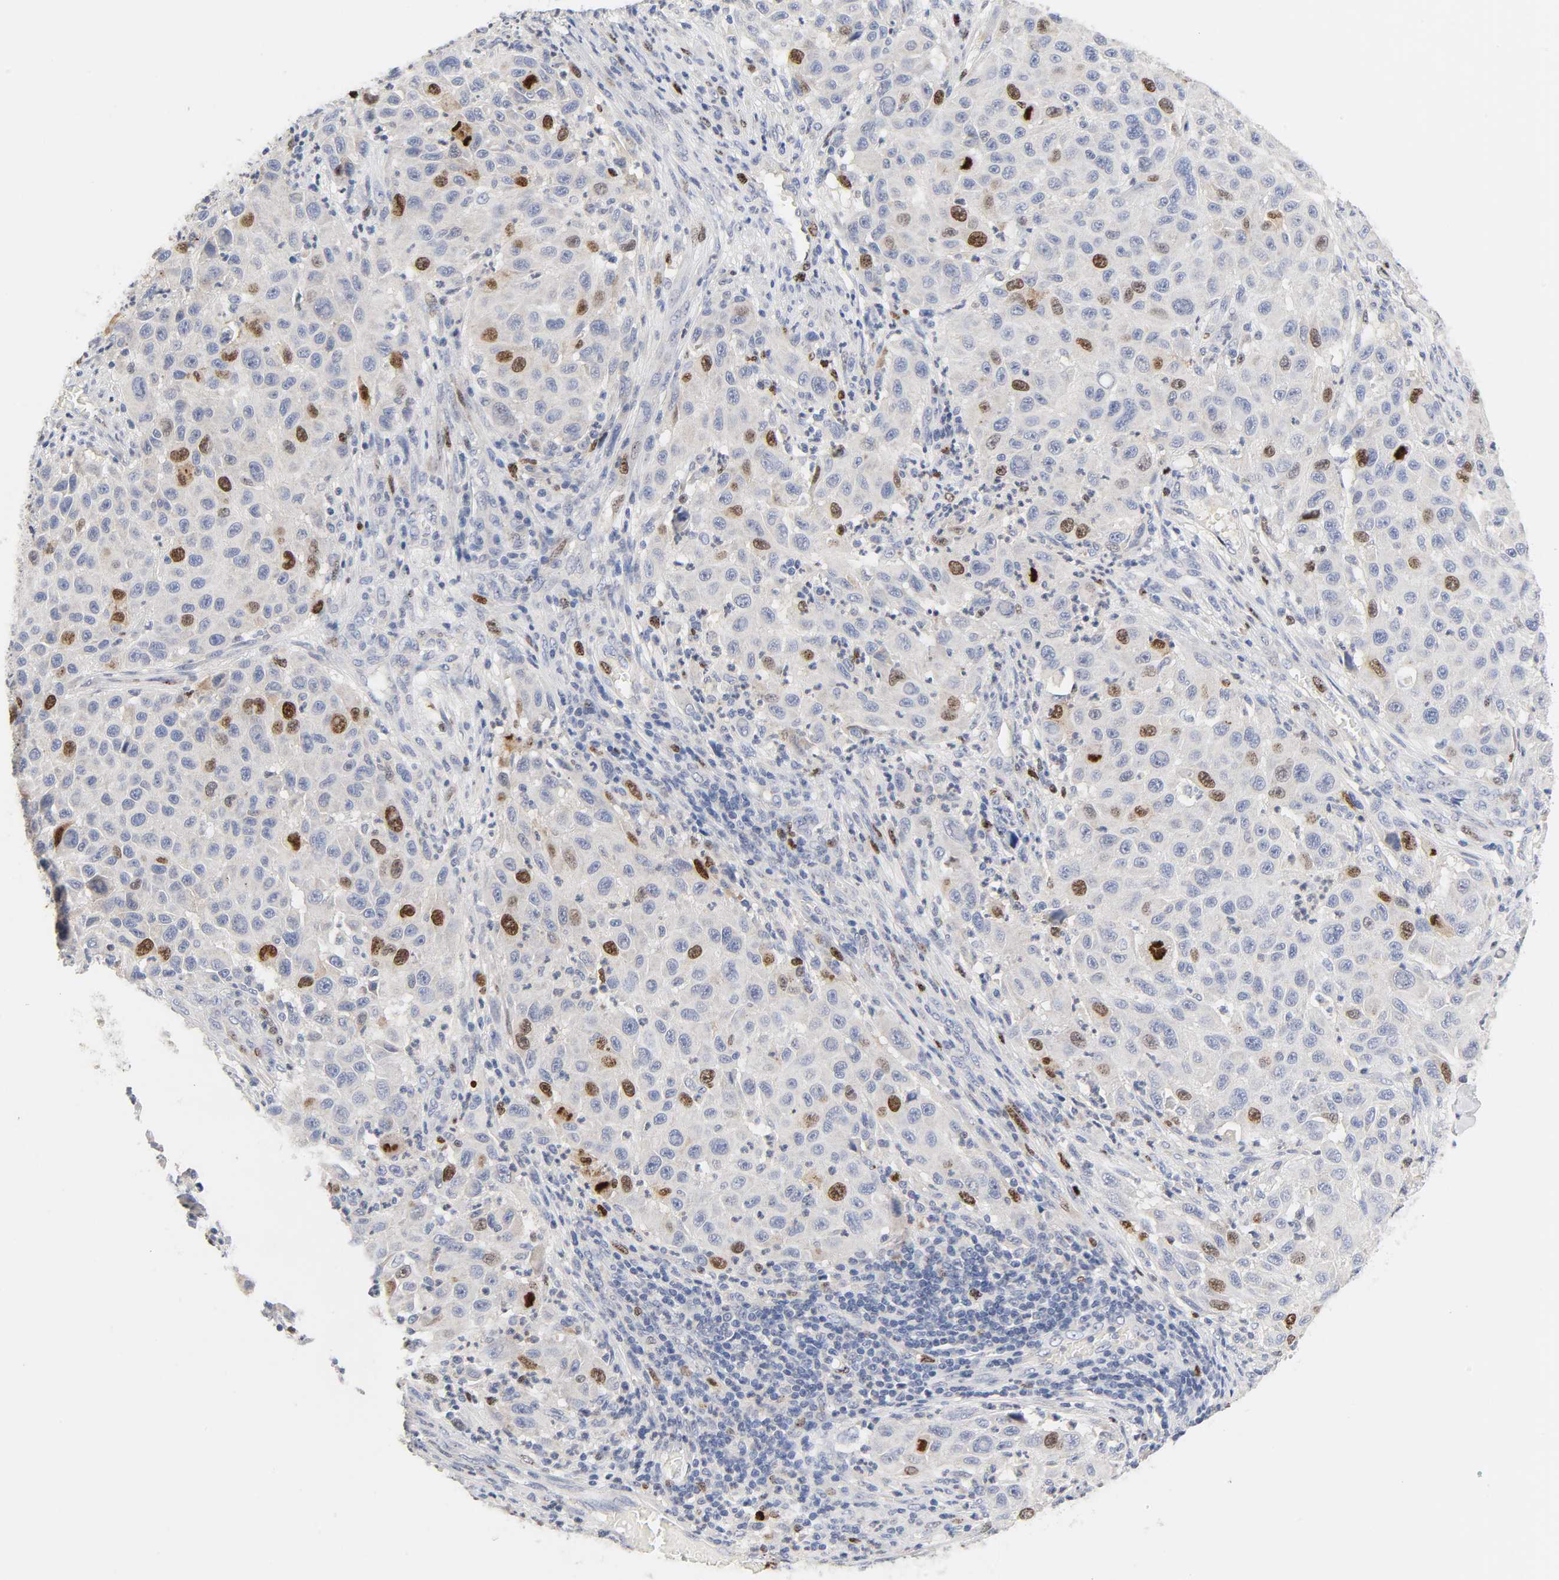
{"staining": {"intensity": "moderate", "quantity": "<25%", "location": "nuclear"}, "tissue": "melanoma", "cell_type": "Tumor cells", "image_type": "cancer", "snomed": [{"axis": "morphology", "description": "Malignant melanoma, Metastatic site"}, {"axis": "topography", "description": "Lymph node"}], "caption": "An immunohistochemistry image of neoplastic tissue is shown. Protein staining in brown labels moderate nuclear positivity in malignant melanoma (metastatic site) within tumor cells.", "gene": "BIRC5", "patient": {"sex": "male", "age": 61}}